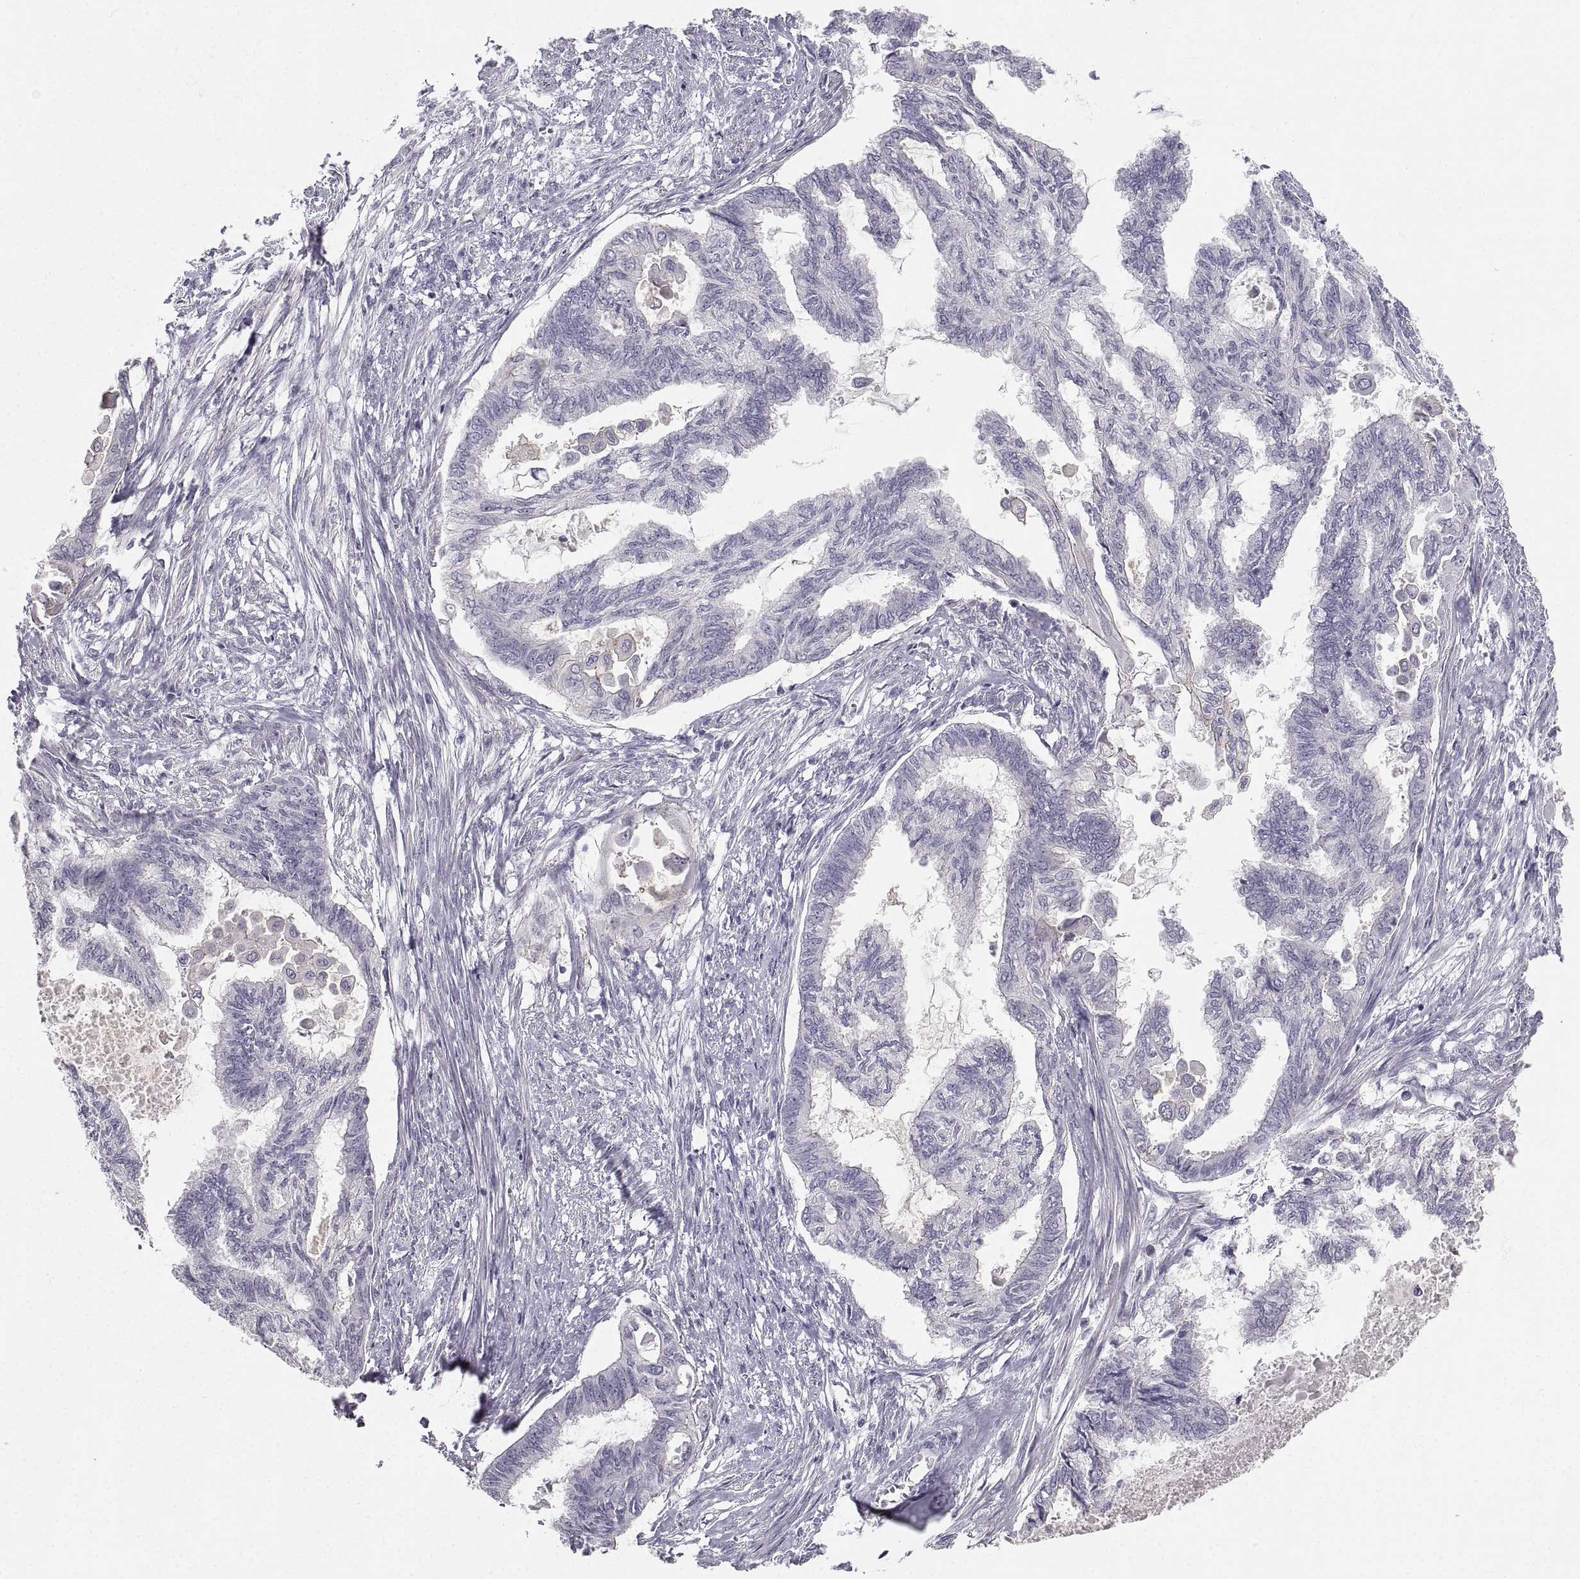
{"staining": {"intensity": "negative", "quantity": "none", "location": "none"}, "tissue": "endometrial cancer", "cell_type": "Tumor cells", "image_type": "cancer", "snomed": [{"axis": "morphology", "description": "Adenocarcinoma, NOS"}, {"axis": "topography", "description": "Endometrium"}], "caption": "This is an immunohistochemistry photomicrograph of human adenocarcinoma (endometrial). There is no staining in tumor cells.", "gene": "ZNF185", "patient": {"sex": "female", "age": 86}}